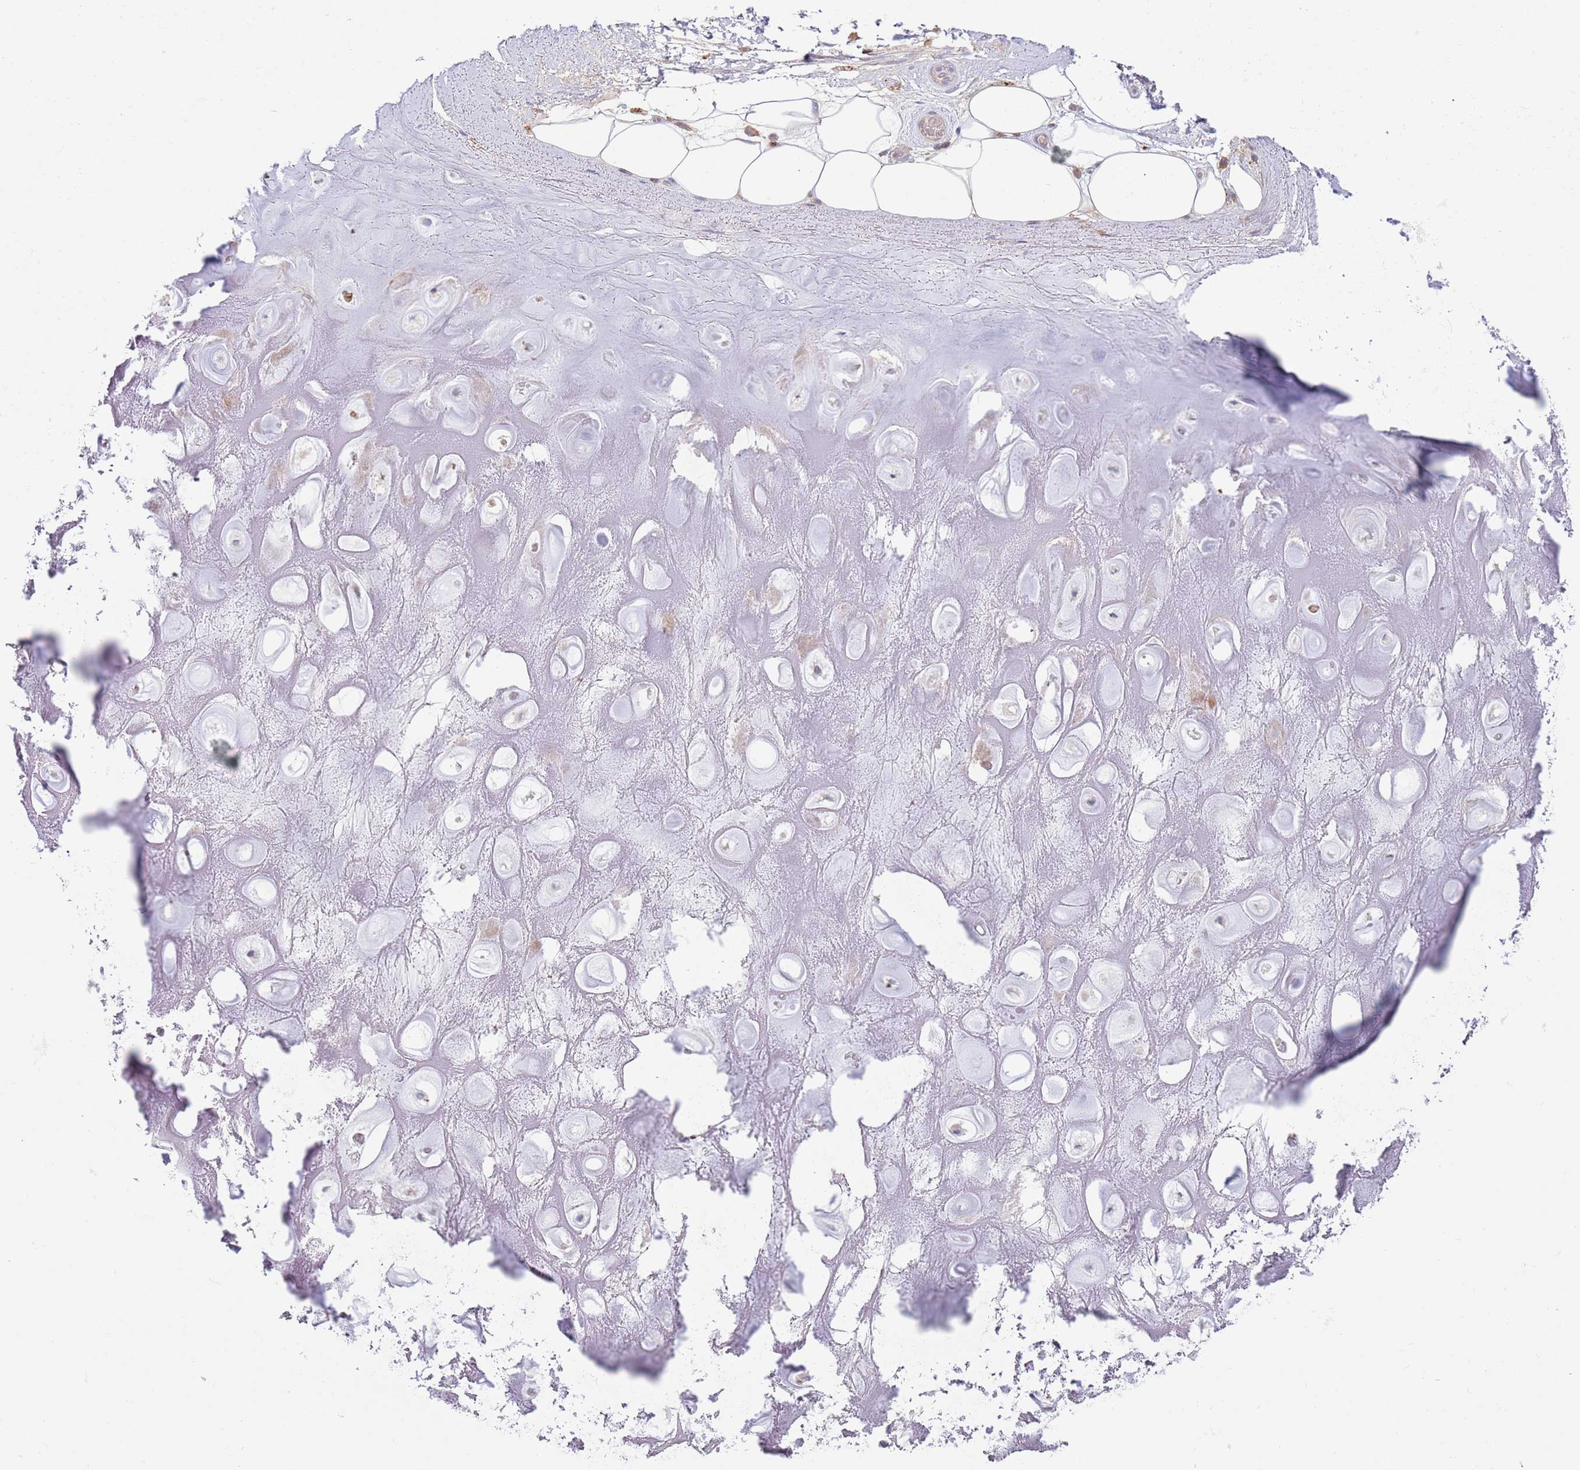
{"staining": {"intensity": "negative", "quantity": "none", "location": "none"}, "tissue": "adipose tissue", "cell_type": "Adipocytes", "image_type": "normal", "snomed": [{"axis": "morphology", "description": "Normal tissue, NOS"}, {"axis": "topography", "description": "Cartilage tissue"}], "caption": "Immunohistochemical staining of unremarkable human adipose tissue exhibits no significant expression in adipocytes. (Immunohistochemistry, brightfield microscopy, high magnification).", "gene": "TTPAL", "patient": {"sex": "male", "age": 81}}